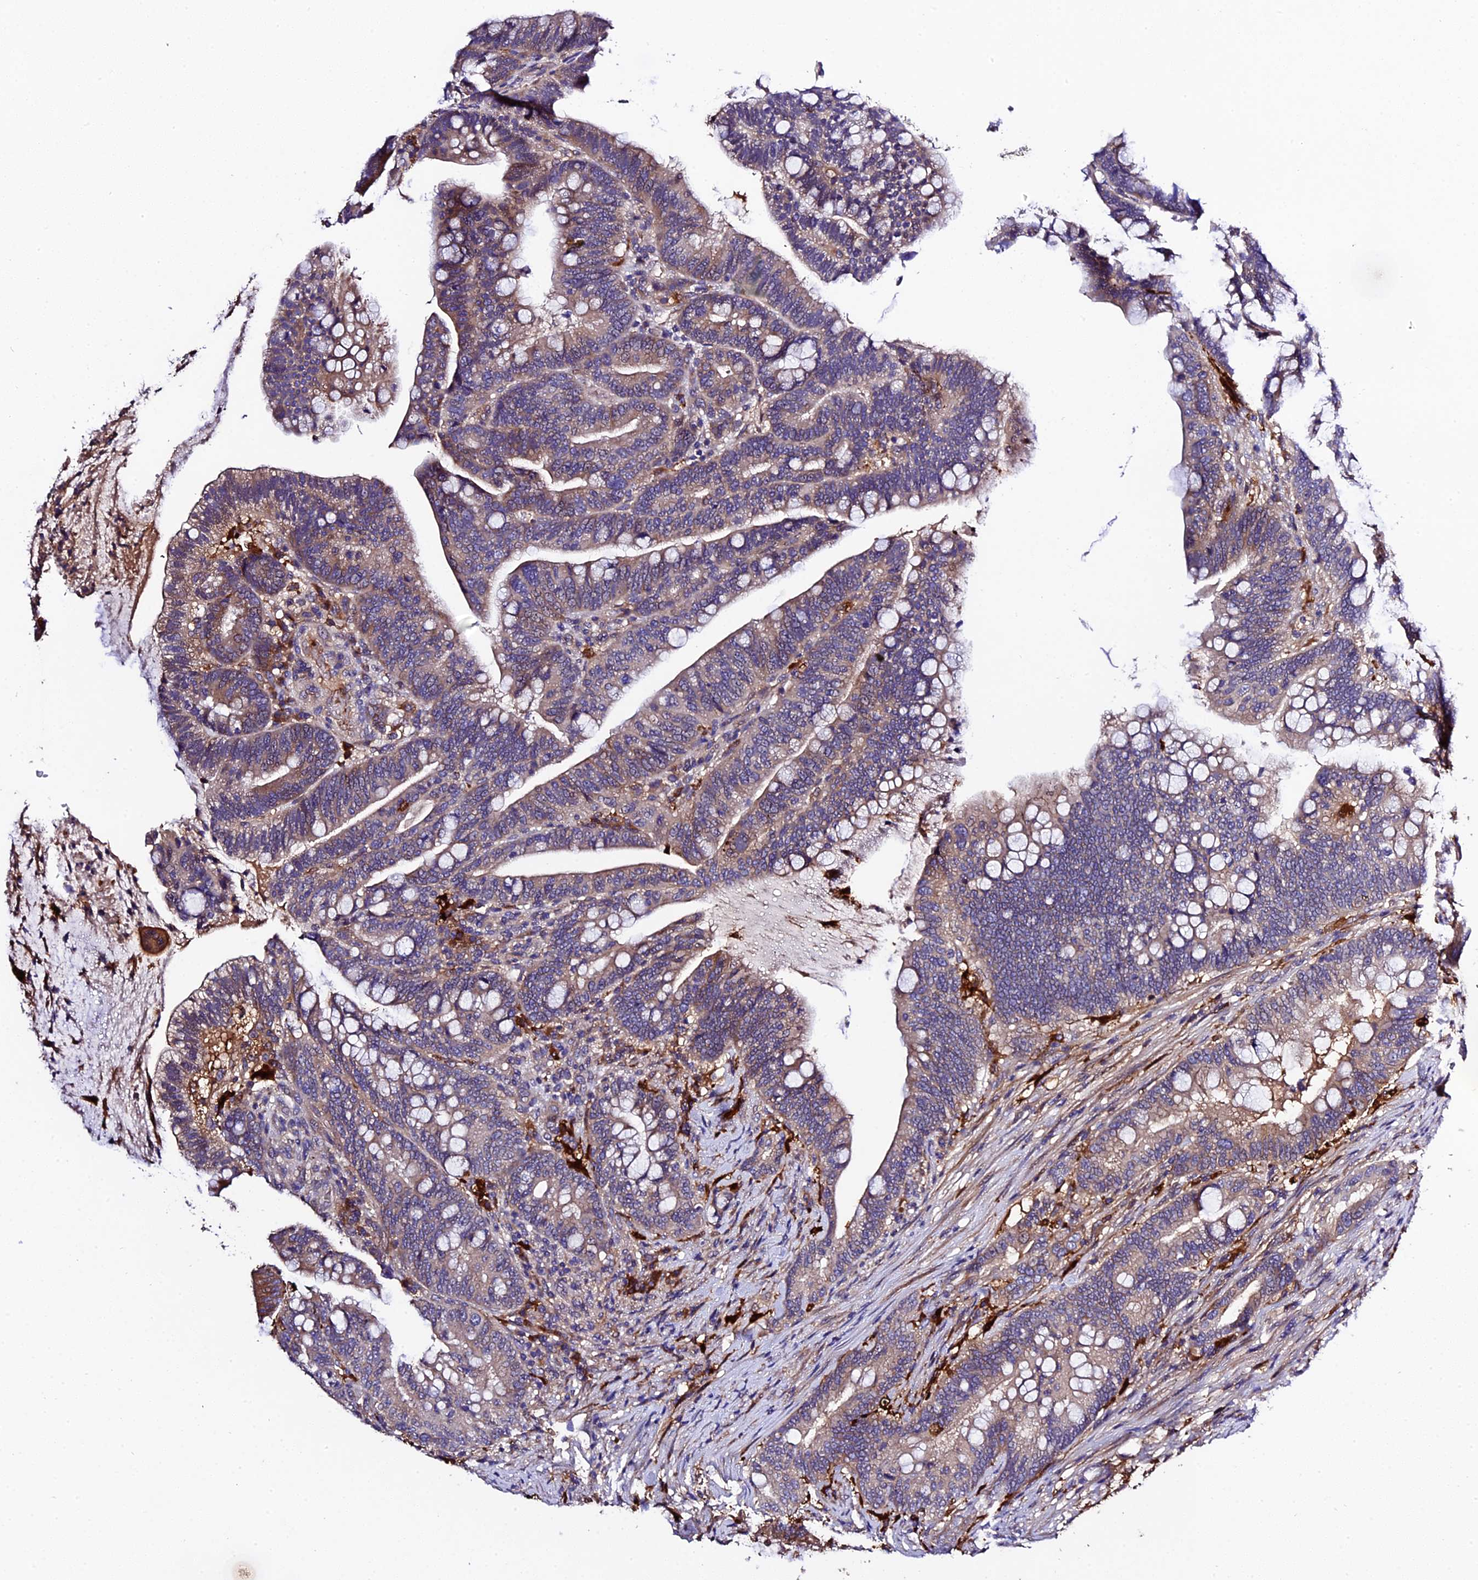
{"staining": {"intensity": "moderate", "quantity": "<25%", "location": "cytoplasmic/membranous"}, "tissue": "colorectal cancer", "cell_type": "Tumor cells", "image_type": "cancer", "snomed": [{"axis": "morphology", "description": "Adenocarcinoma, NOS"}, {"axis": "topography", "description": "Colon"}], "caption": "Immunohistochemical staining of human colorectal cancer (adenocarcinoma) shows low levels of moderate cytoplasmic/membranous positivity in approximately <25% of tumor cells.", "gene": "CILP2", "patient": {"sex": "female", "age": 66}}